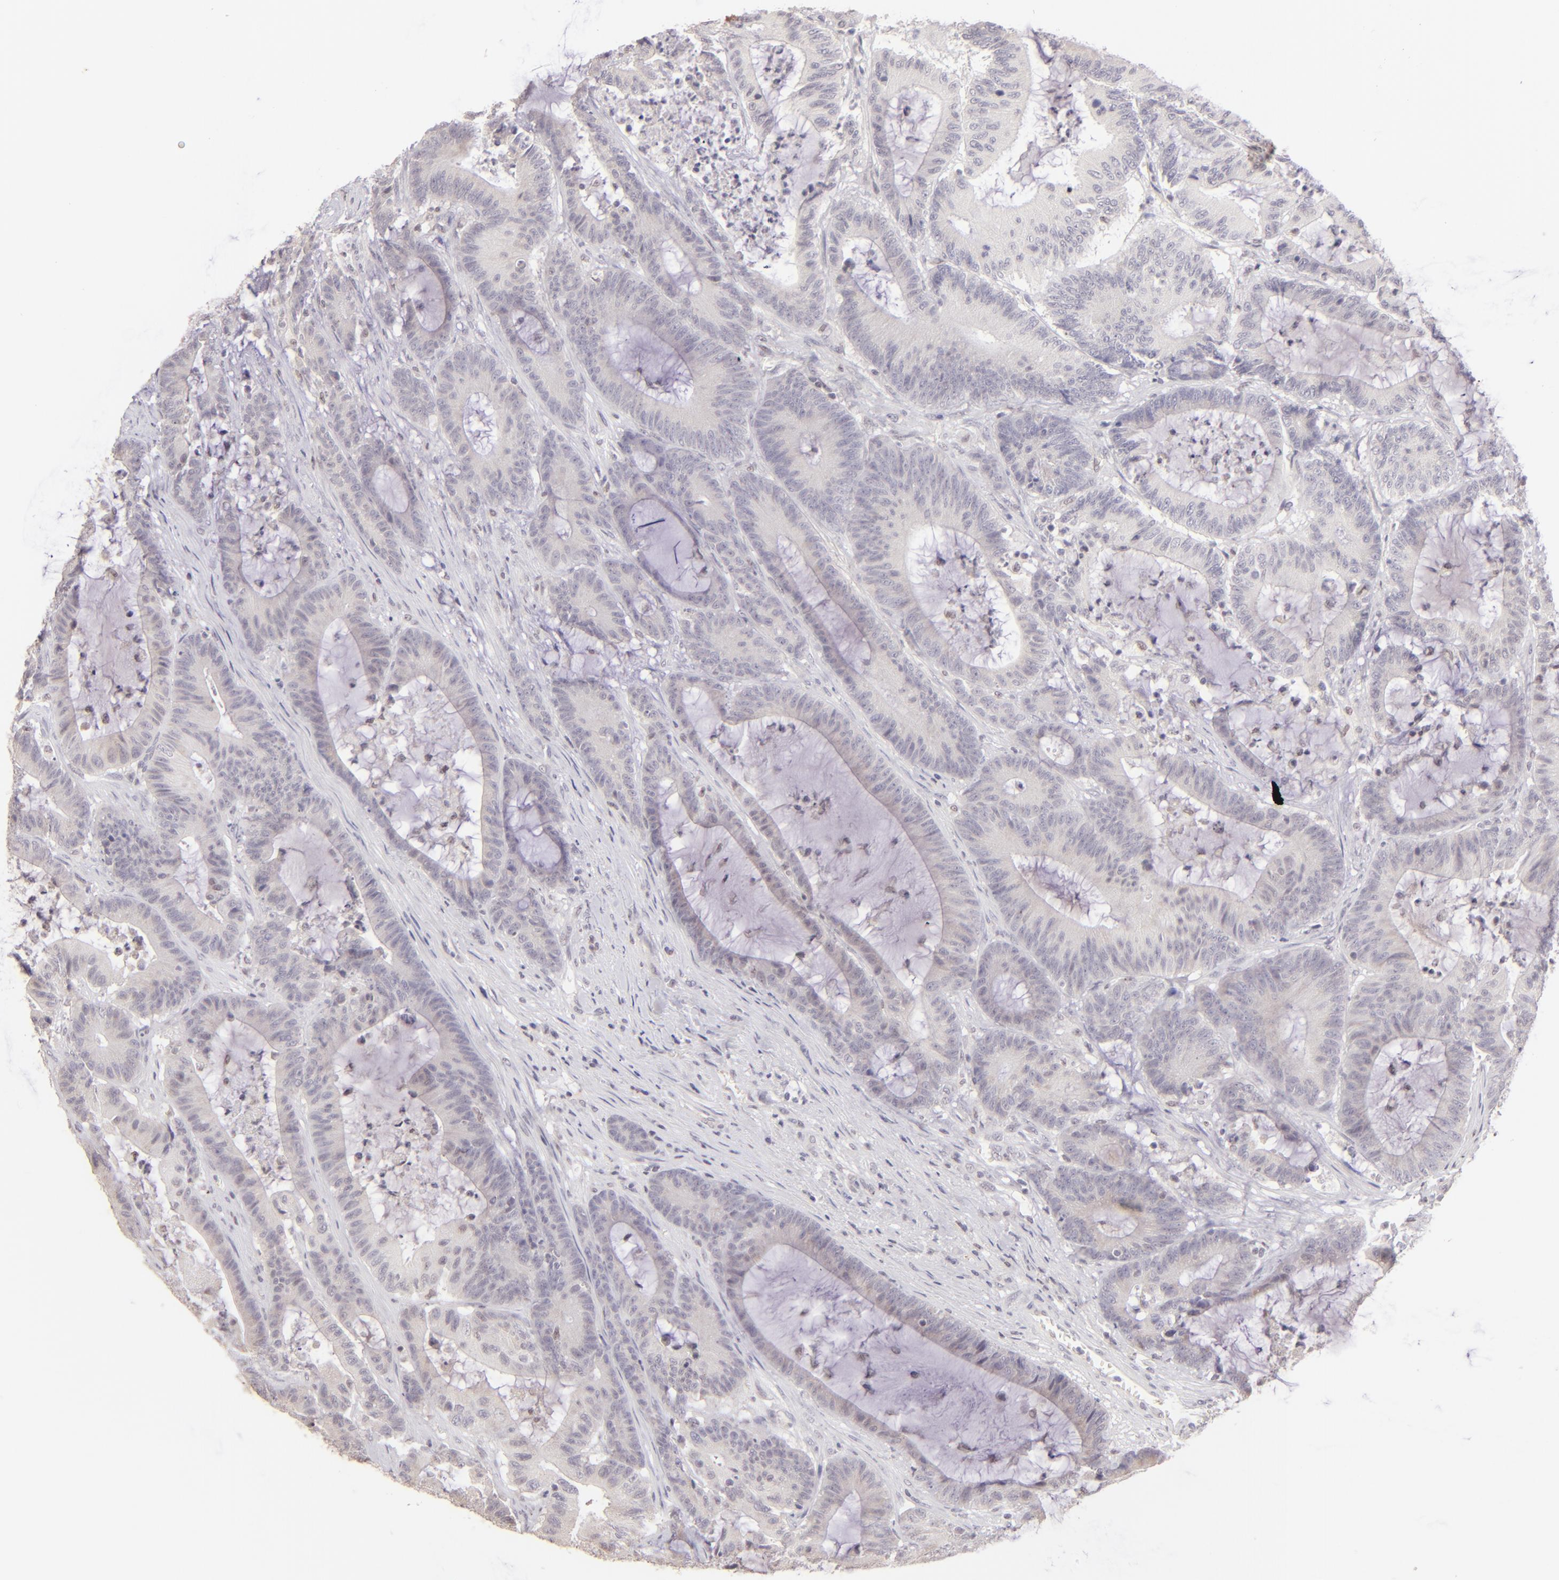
{"staining": {"intensity": "weak", "quantity": ">75%", "location": "cytoplasmic/membranous"}, "tissue": "colorectal cancer", "cell_type": "Tumor cells", "image_type": "cancer", "snomed": [{"axis": "morphology", "description": "Adenocarcinoma, NOS"}, {"axis": "topography", "description": "Colon"}], "caption": "A brown stain shows weak cytoplasmic/membranous positivity of a protein in human colorectal adenocarcinoma tumor cells. (IHC, brightfield microscopy, high magnification).", "gene": "MAGEA1", "patient": {"sex": "female", "age": 84}}